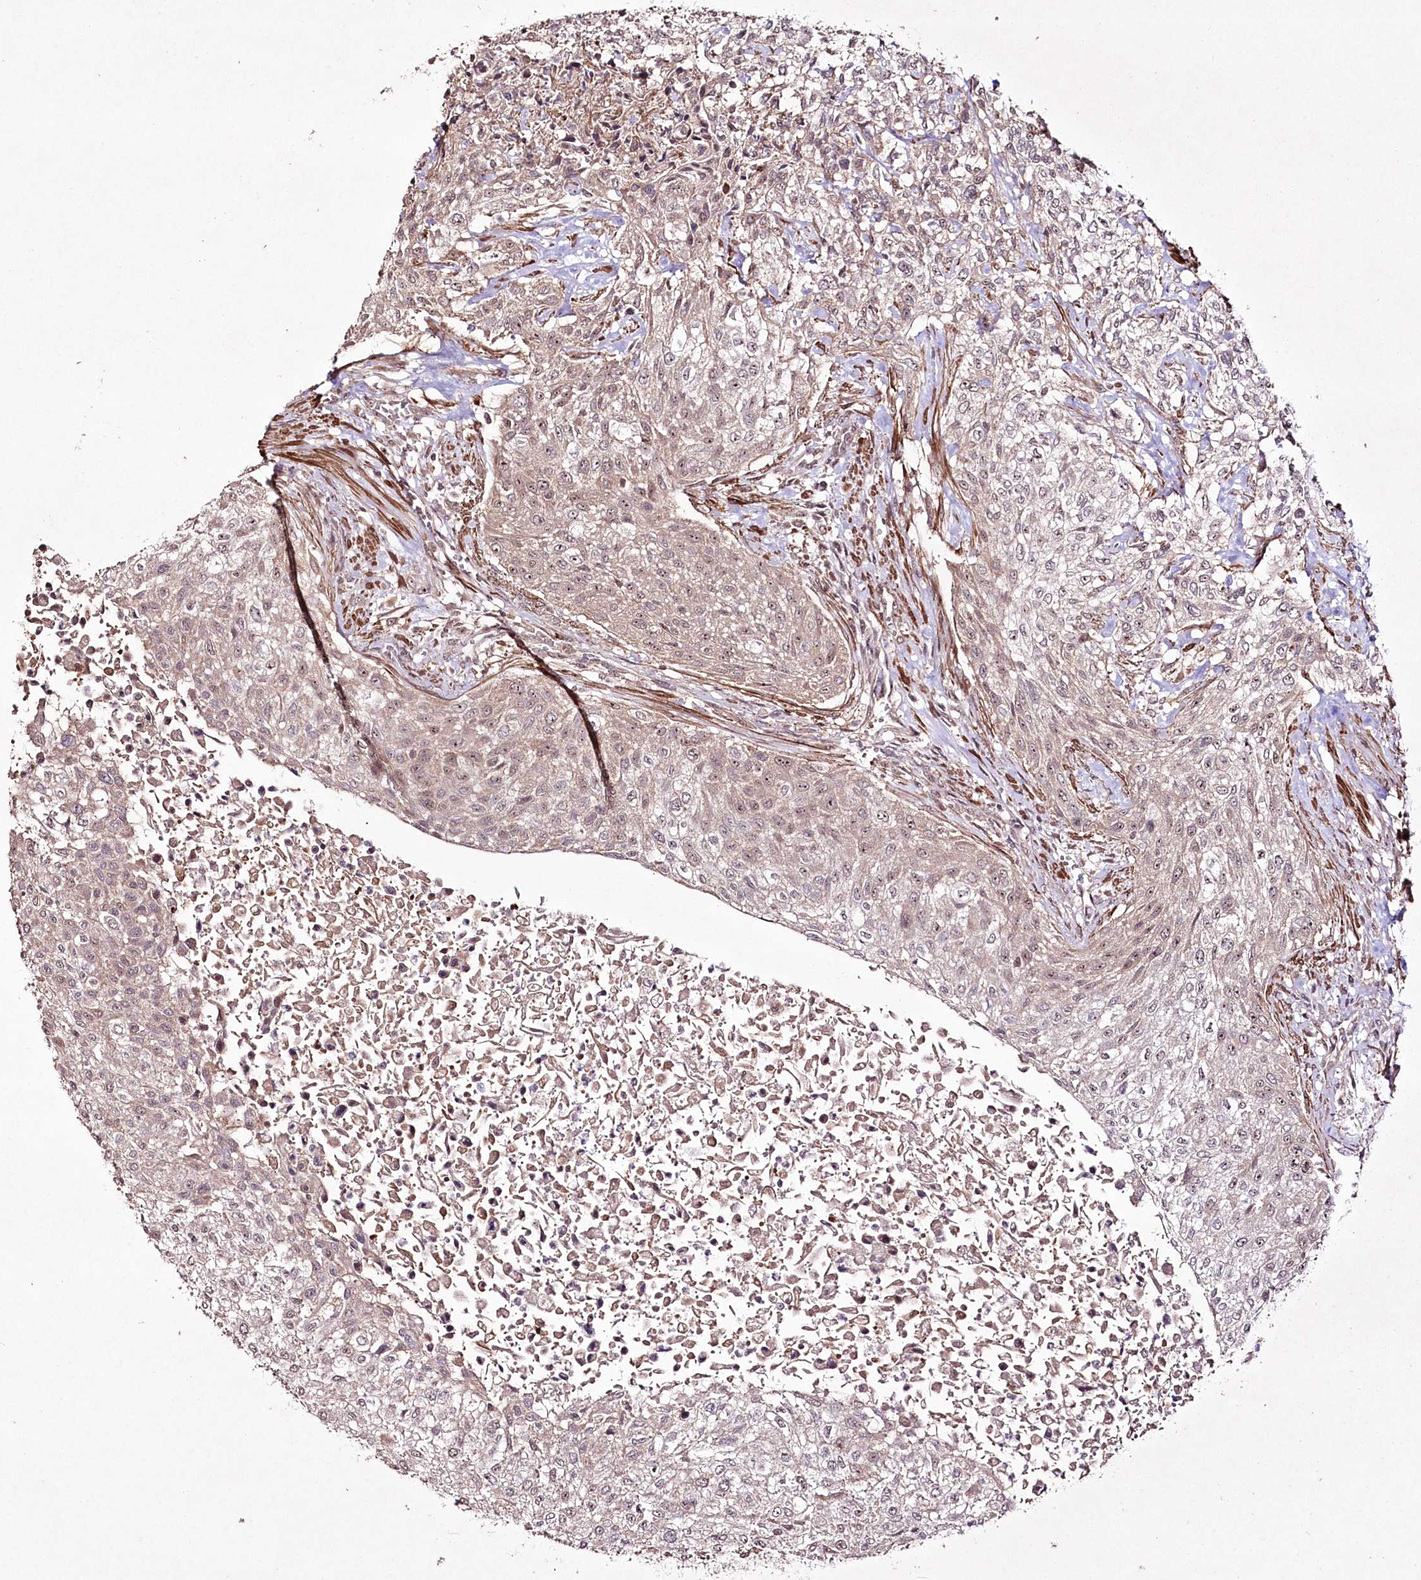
{"staining": {"intensity": "weak", "quantity": "<25%", "location": "nuclear"}, "tissue": "urothelial cancer", "cell_type": "Tumor cells", "image_type": "cancer", "snomed": [{"axis": "morphology", "description": "Normal tissue, NOS"}, {"axis": "morphology", "description": "Urothelial carcinoma, NOS"}, {"axis": "topography", "description": "Urinary bladder"}, {"axis": "topography", "description": "Peripheral nerve tissue"}], "caption": "A histopathology image of human transitional cell carcinoma is negative for staining in tumor cells.", "gene": "CCDC59", "patient": {"sex": "male", "age": 35}}